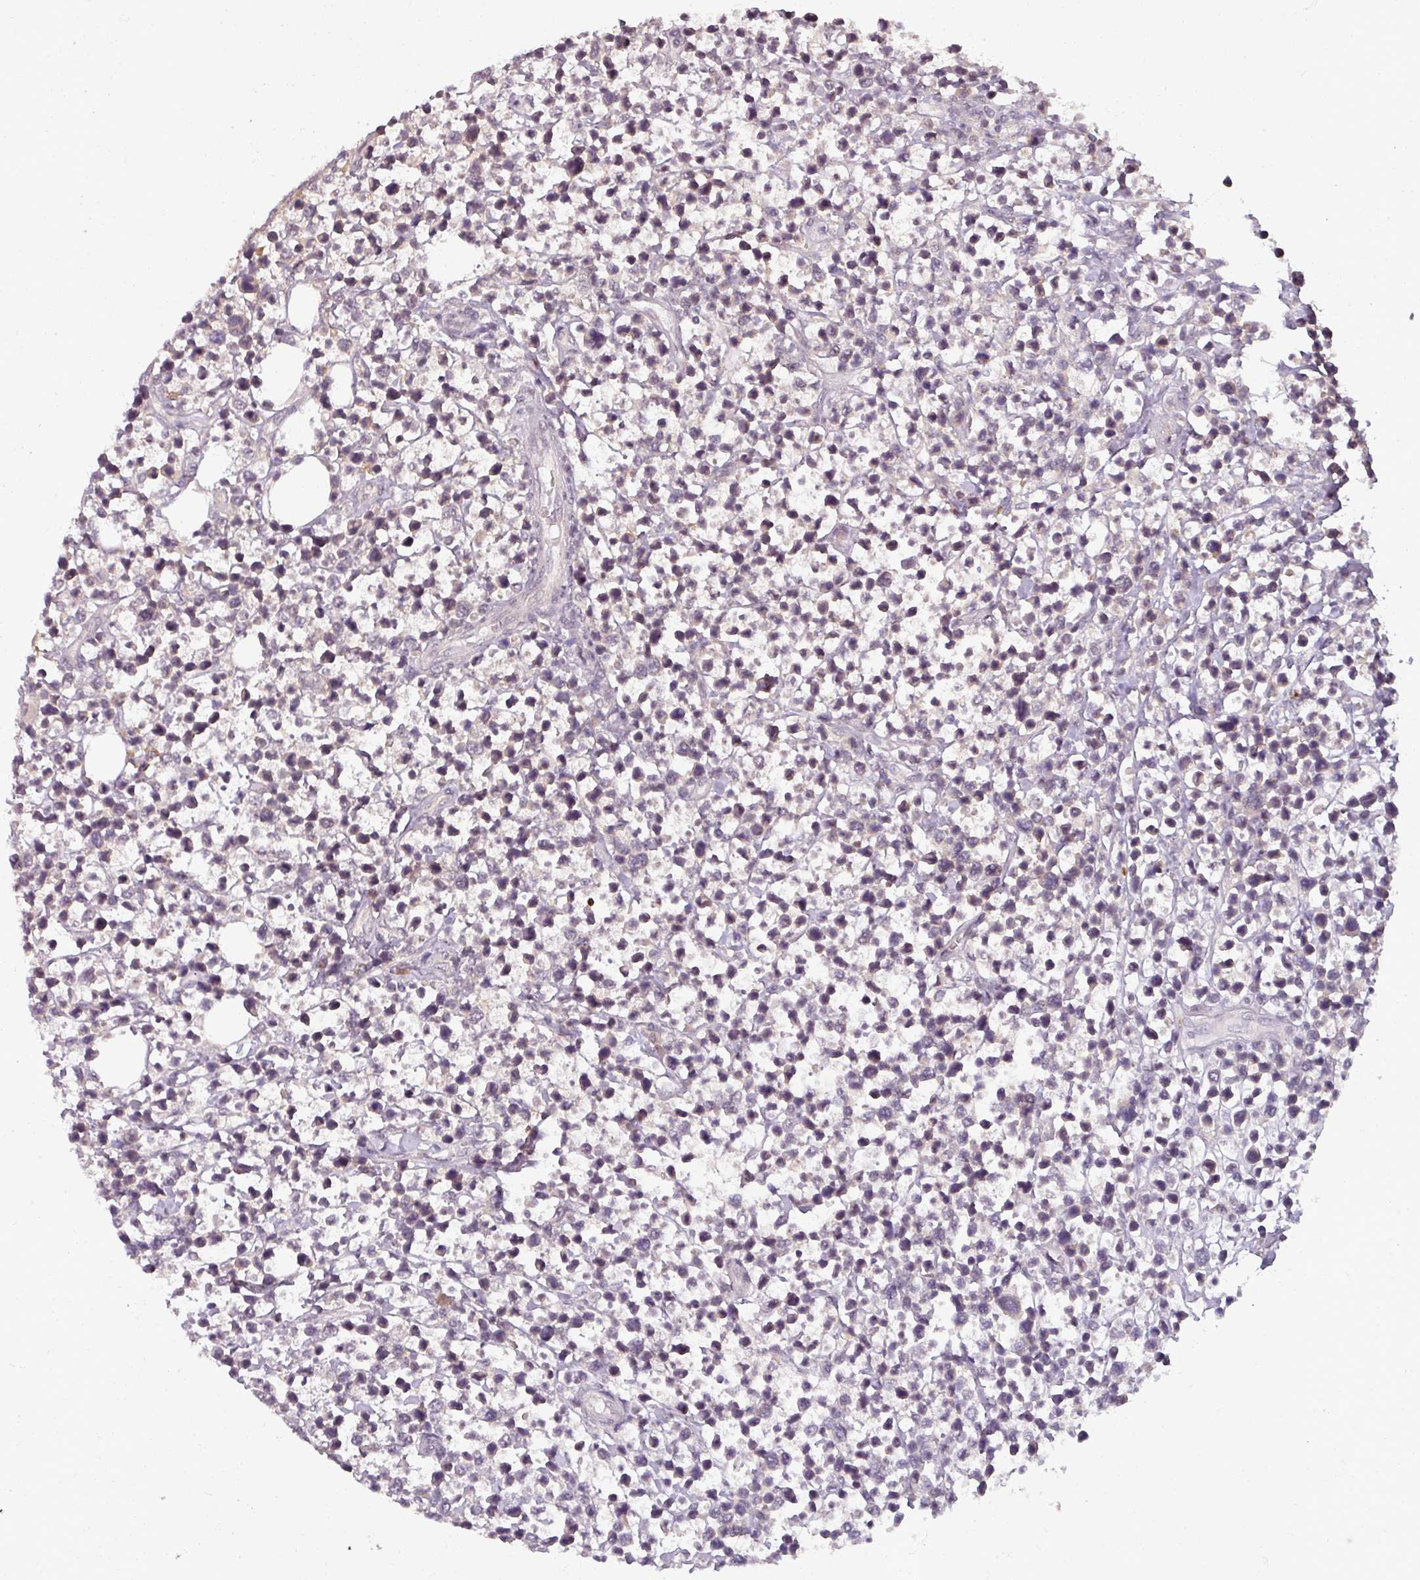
{"staining": {"intensity": "negative", "quantity": "none", "location": "none"}, "tissue": "lymphoma", "cell_type": "Tumor cells", "image_type": "cancer", "snomed": [{"axis": "morphology", "description": "Malignant lymphoma, non-Hodgkin's type, Low grade"}, {"axis": "topography", "description": "Lymph node"}], "caption": "High power microscopy histopathology image of an immunohistochemistry (IHC) histopathology image of lymphoma, revealing no significant positivity in tumor cells.", "gene": "POLR2G", "patient": {"sex": "male", "age": 60}}